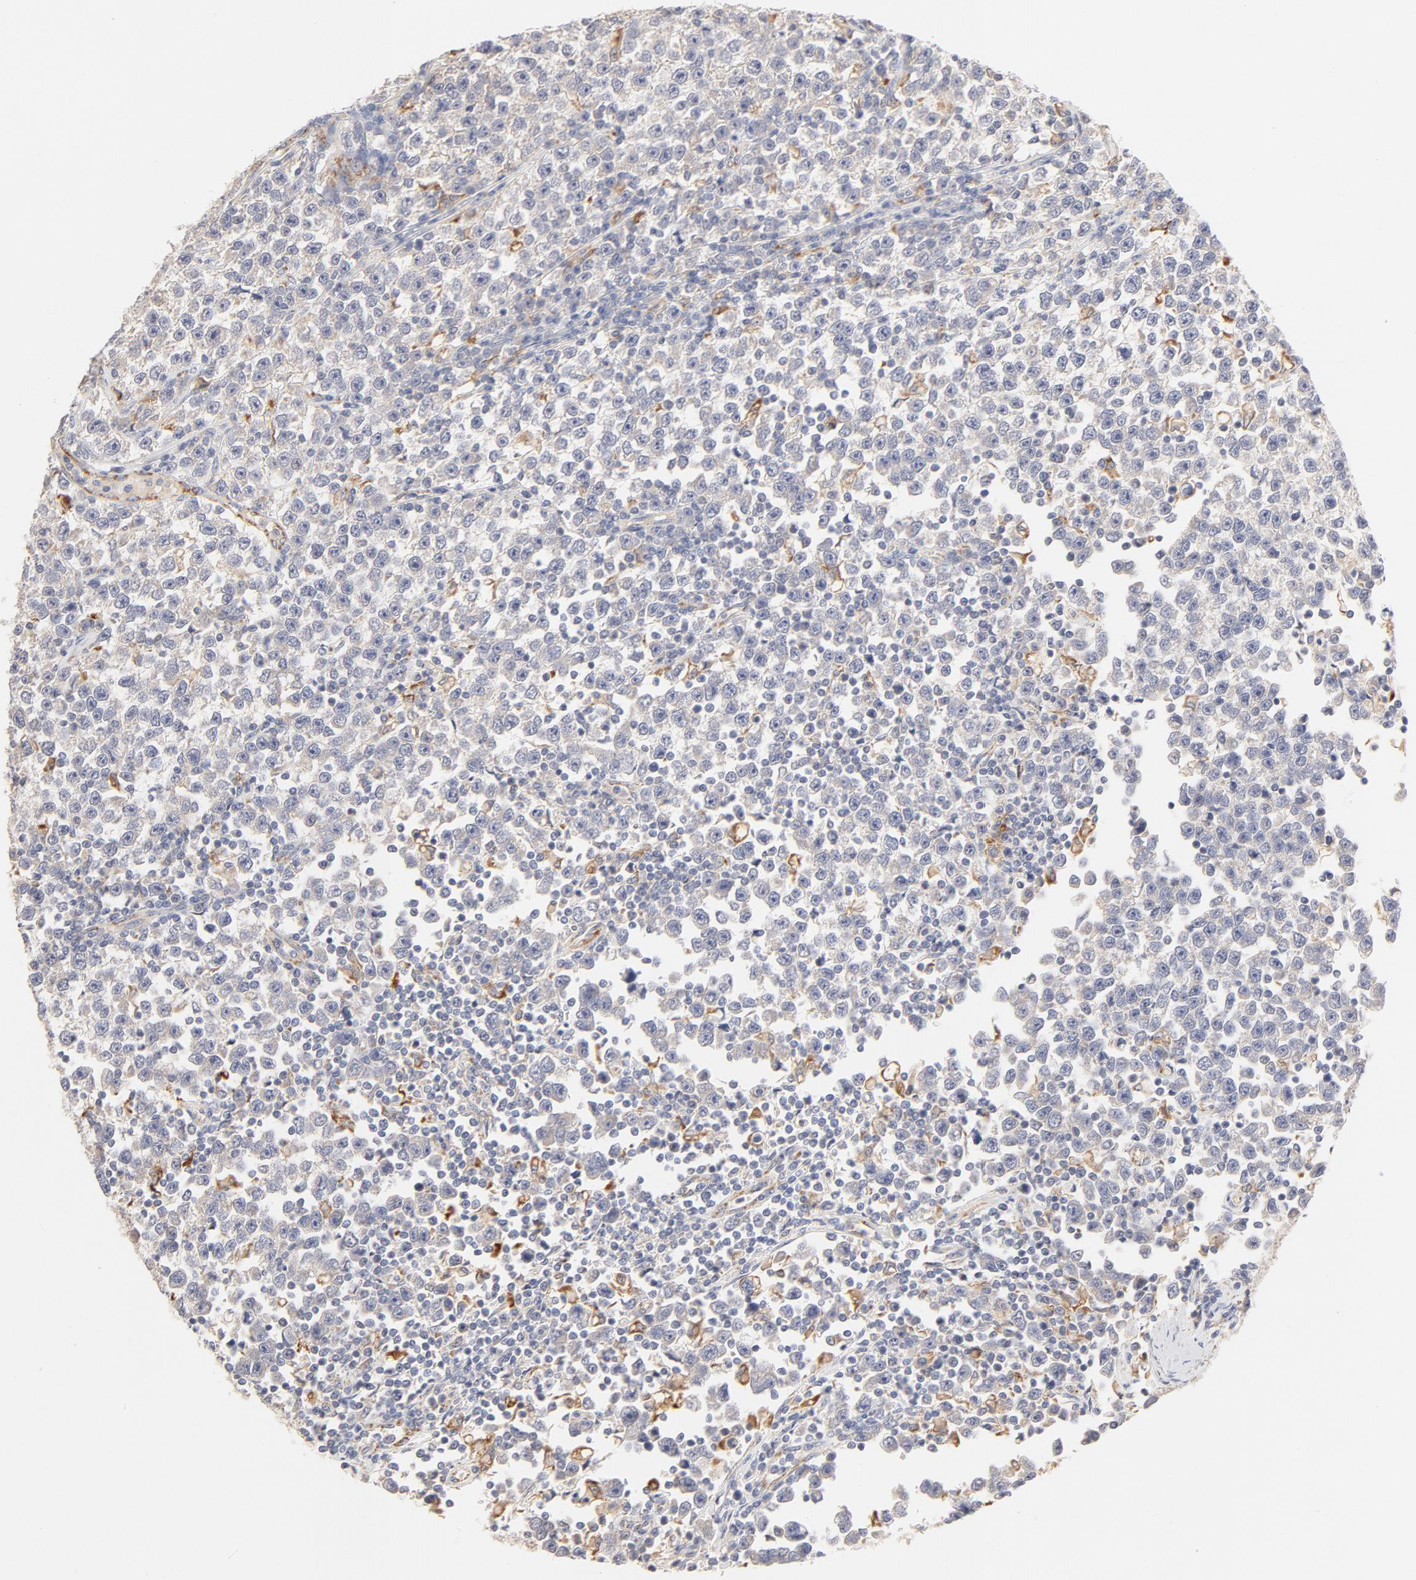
{"staining": {"intensity": "negative", "quantity": "none", "location": "none"}, "tissue": "testis cancer", "cell_type": "Tumor cells", "image_type": "cancer", "snomed": [{"axis": "morphology", "description": "Seminoma, NOS"}, {"axis": "topography", "description": "Testis"}], "caption": "Immunohistochemistry micrograph of human seminoma (testis) stained for a protein (brown), which exhibits no expression in tumor cells.", "gene": "MTERF2", "patient": {"sex": "male", "age": 43}}